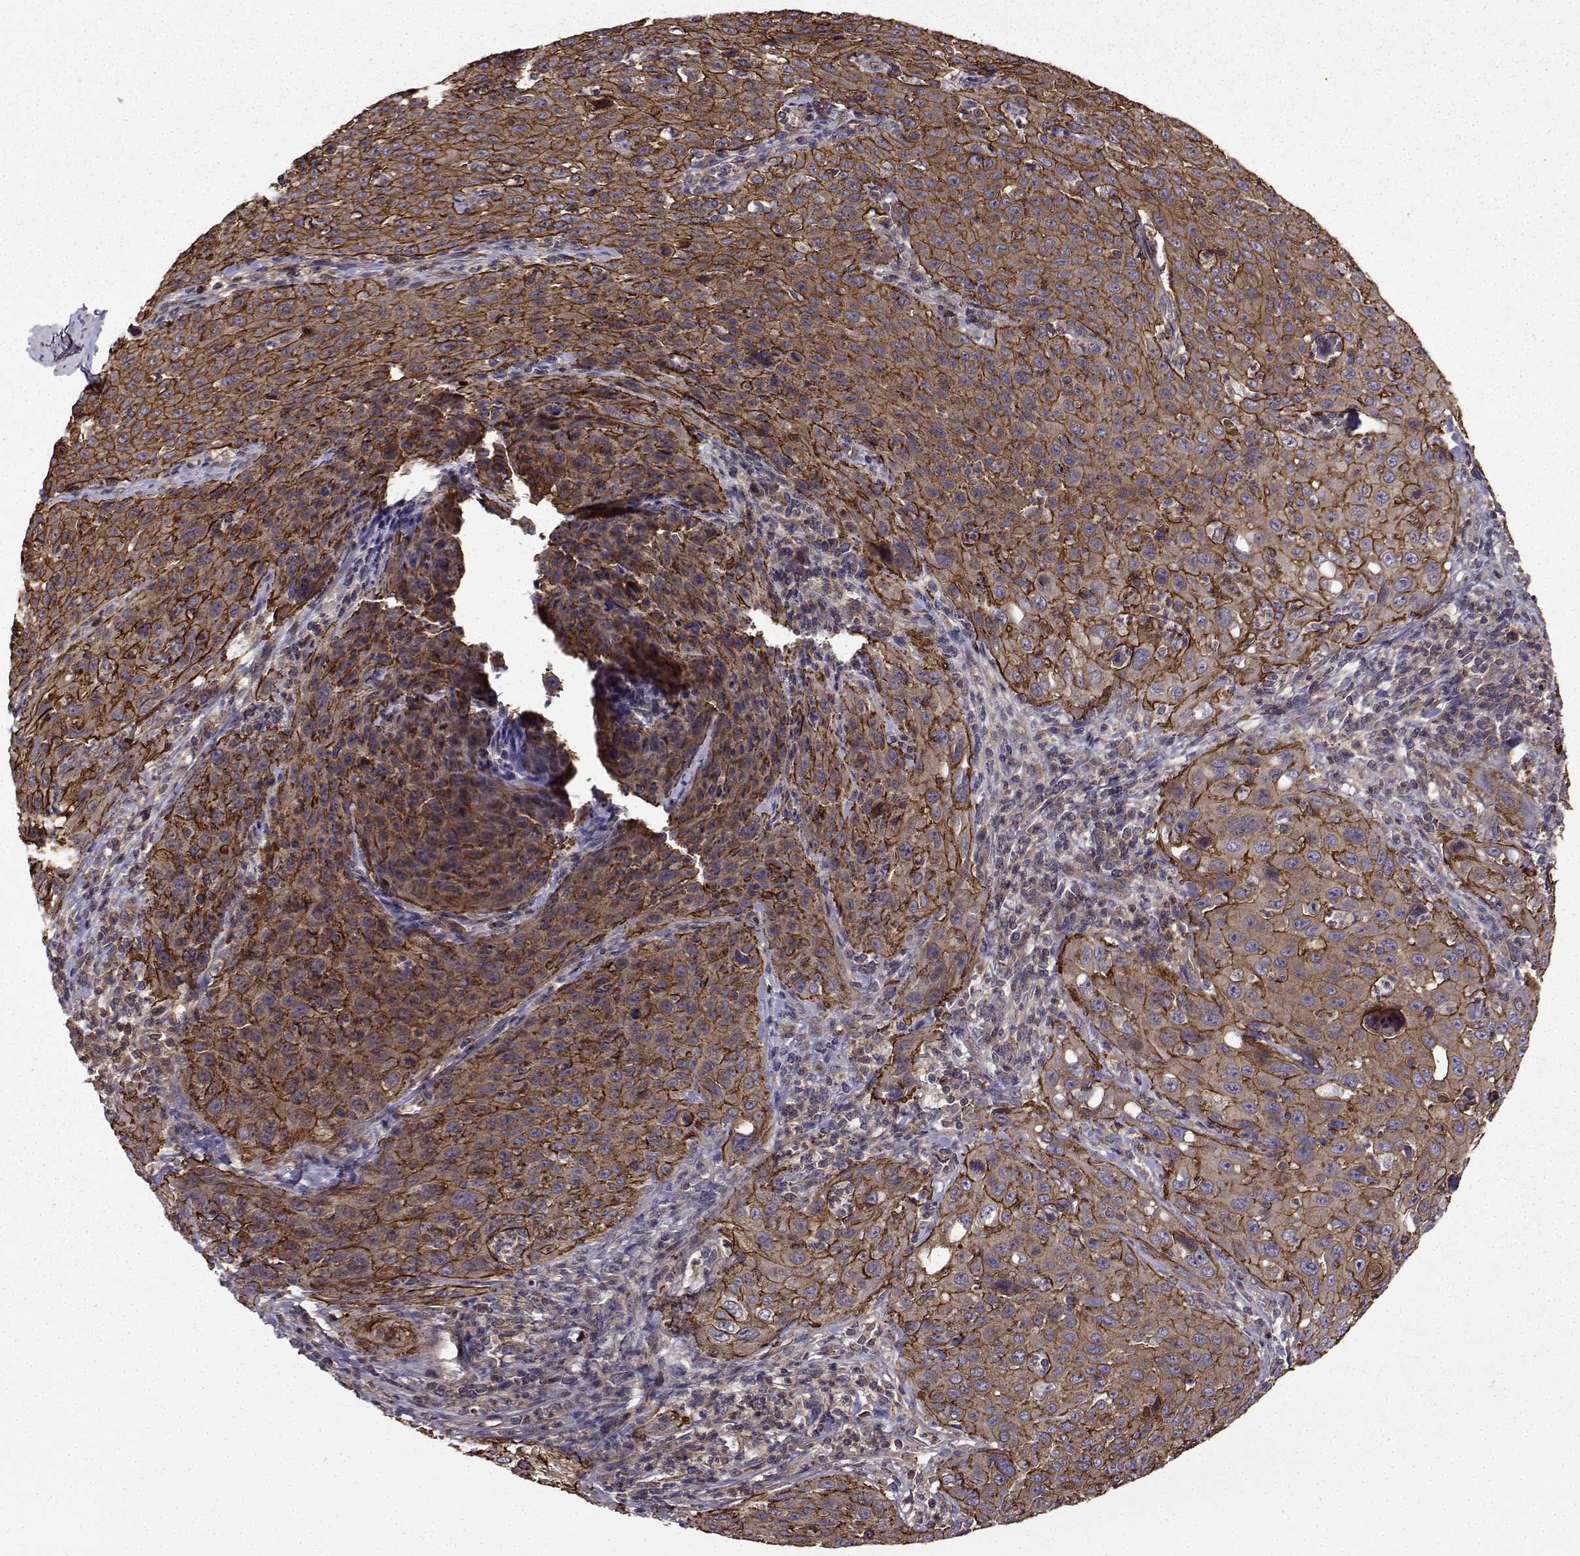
{"staining": {"intensity": "strong", "quantity": ">75%", "location": "cytoplasmic/membranous"}, "tissue": "cervical cancer", "cell_type": "Tumor cells", "image_type": "cancer", "snomed": [{"axis": "morphology", "description": "Squamous cell carcinoma, NOS"}, {"axis": "topography", "description": "Cervix"}], "caption": "This histopathology image exhibits cervical squamous cell carcinoma stained with immunohistochemistry to label a protein in brown. The cytoplasmic/membranous of tumor cells show strong positivity for the protein. Nuclei are counter-stained blue.", "gene": "ITGB8", "patient": {"sex": "female", "age": 26}}